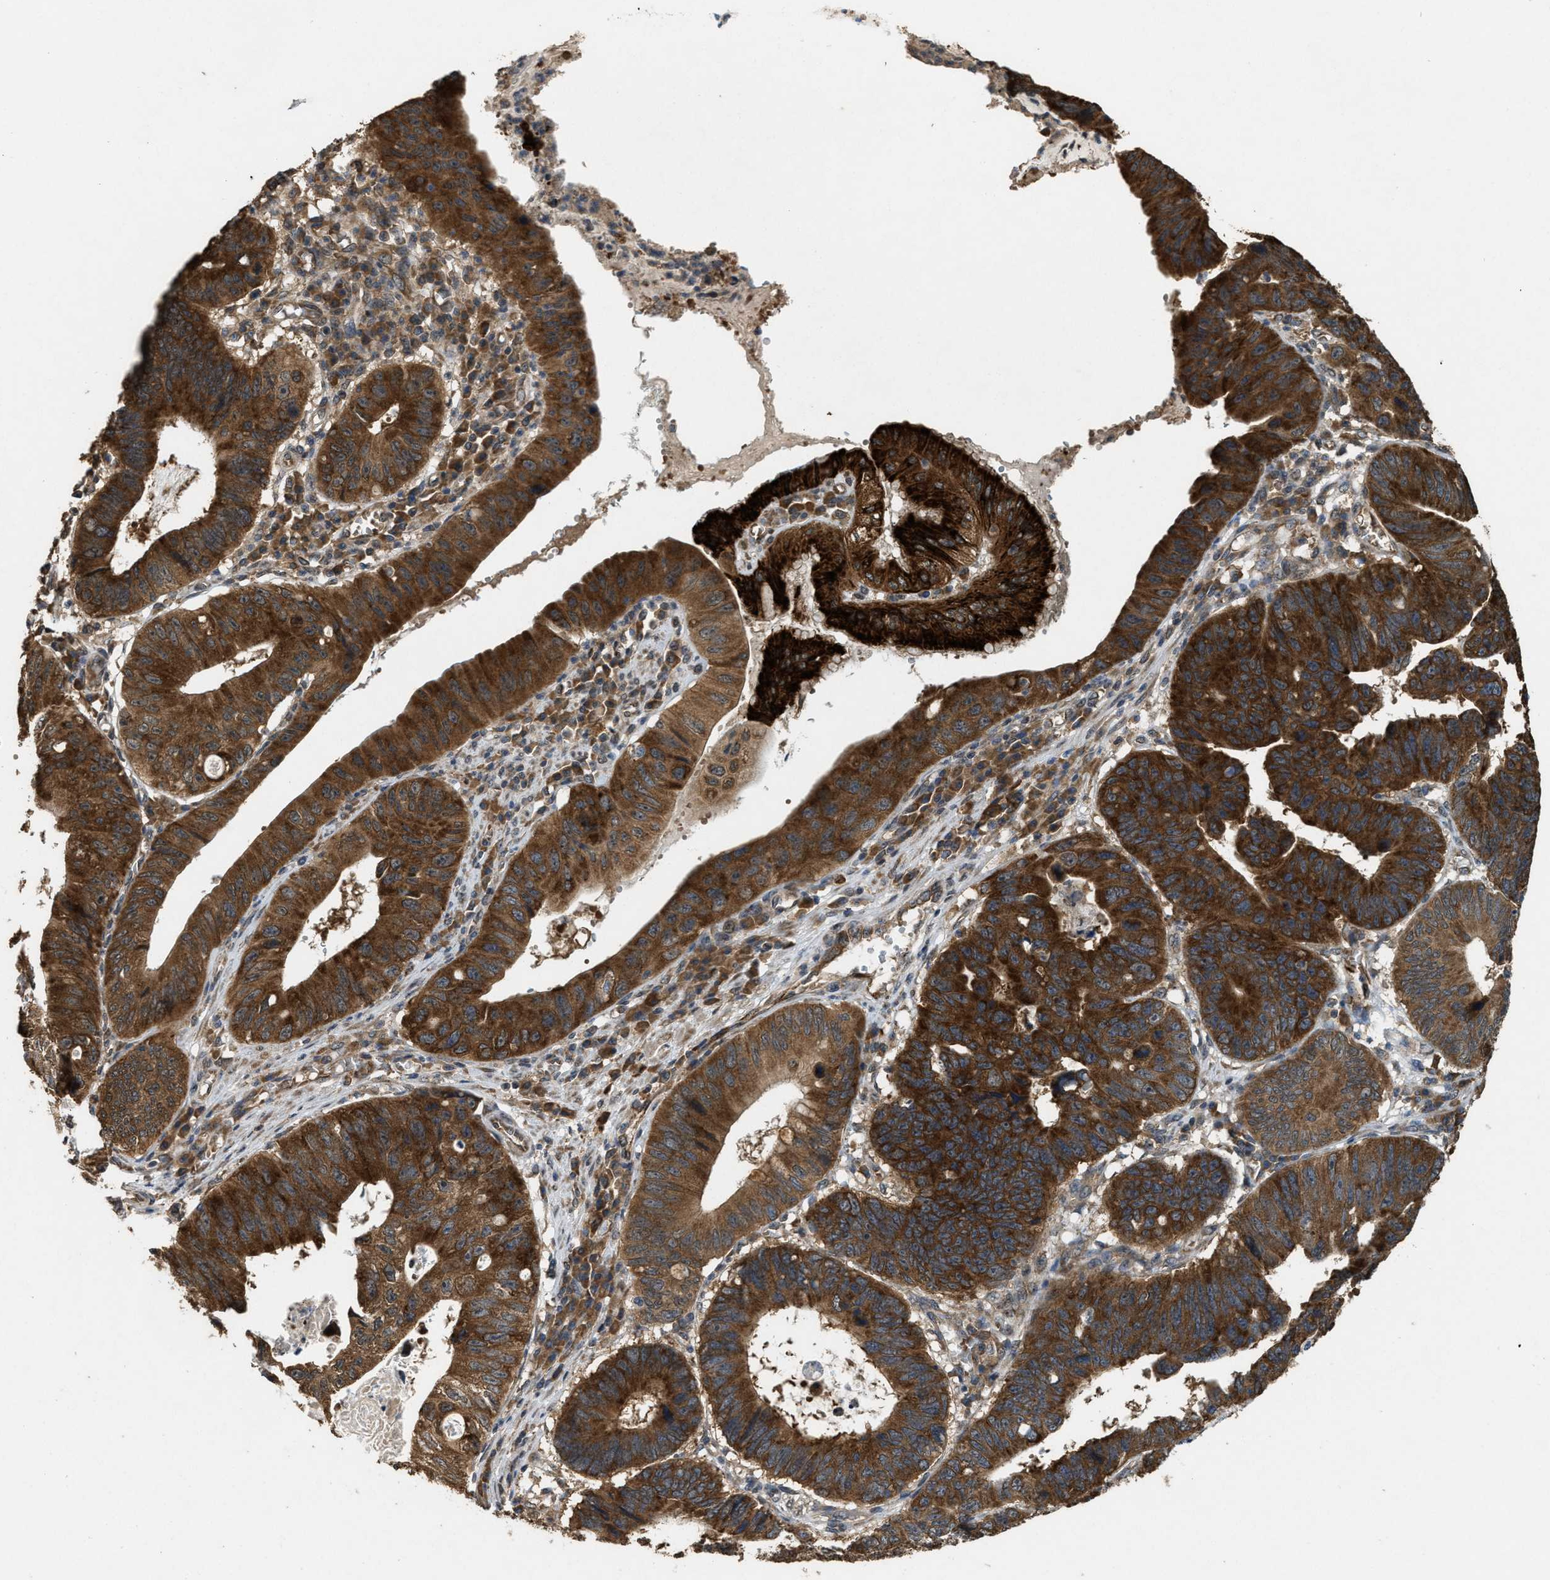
{"staining": {"intensity": "strong", "quantity": ">75%", "location": "cytoplasmic/membranous"}, "tissue": "stomach cancer", "cell_type": "Tumor cells", "image_type": "cancer", "snomed": [{"axis": "morphology", "description": "Adenocarcinoma, NOS"}, {"axis": "topography", "description": "Stomach"}], "caption": "The immunohistochemical stain labels strong cytoplasmic/membranous positivity in tumor cells of stomach cancer (adenocarcinoma) tissue.", "gene": "ARHGEF5", "patient": {"sex": "male", "age": 59}}